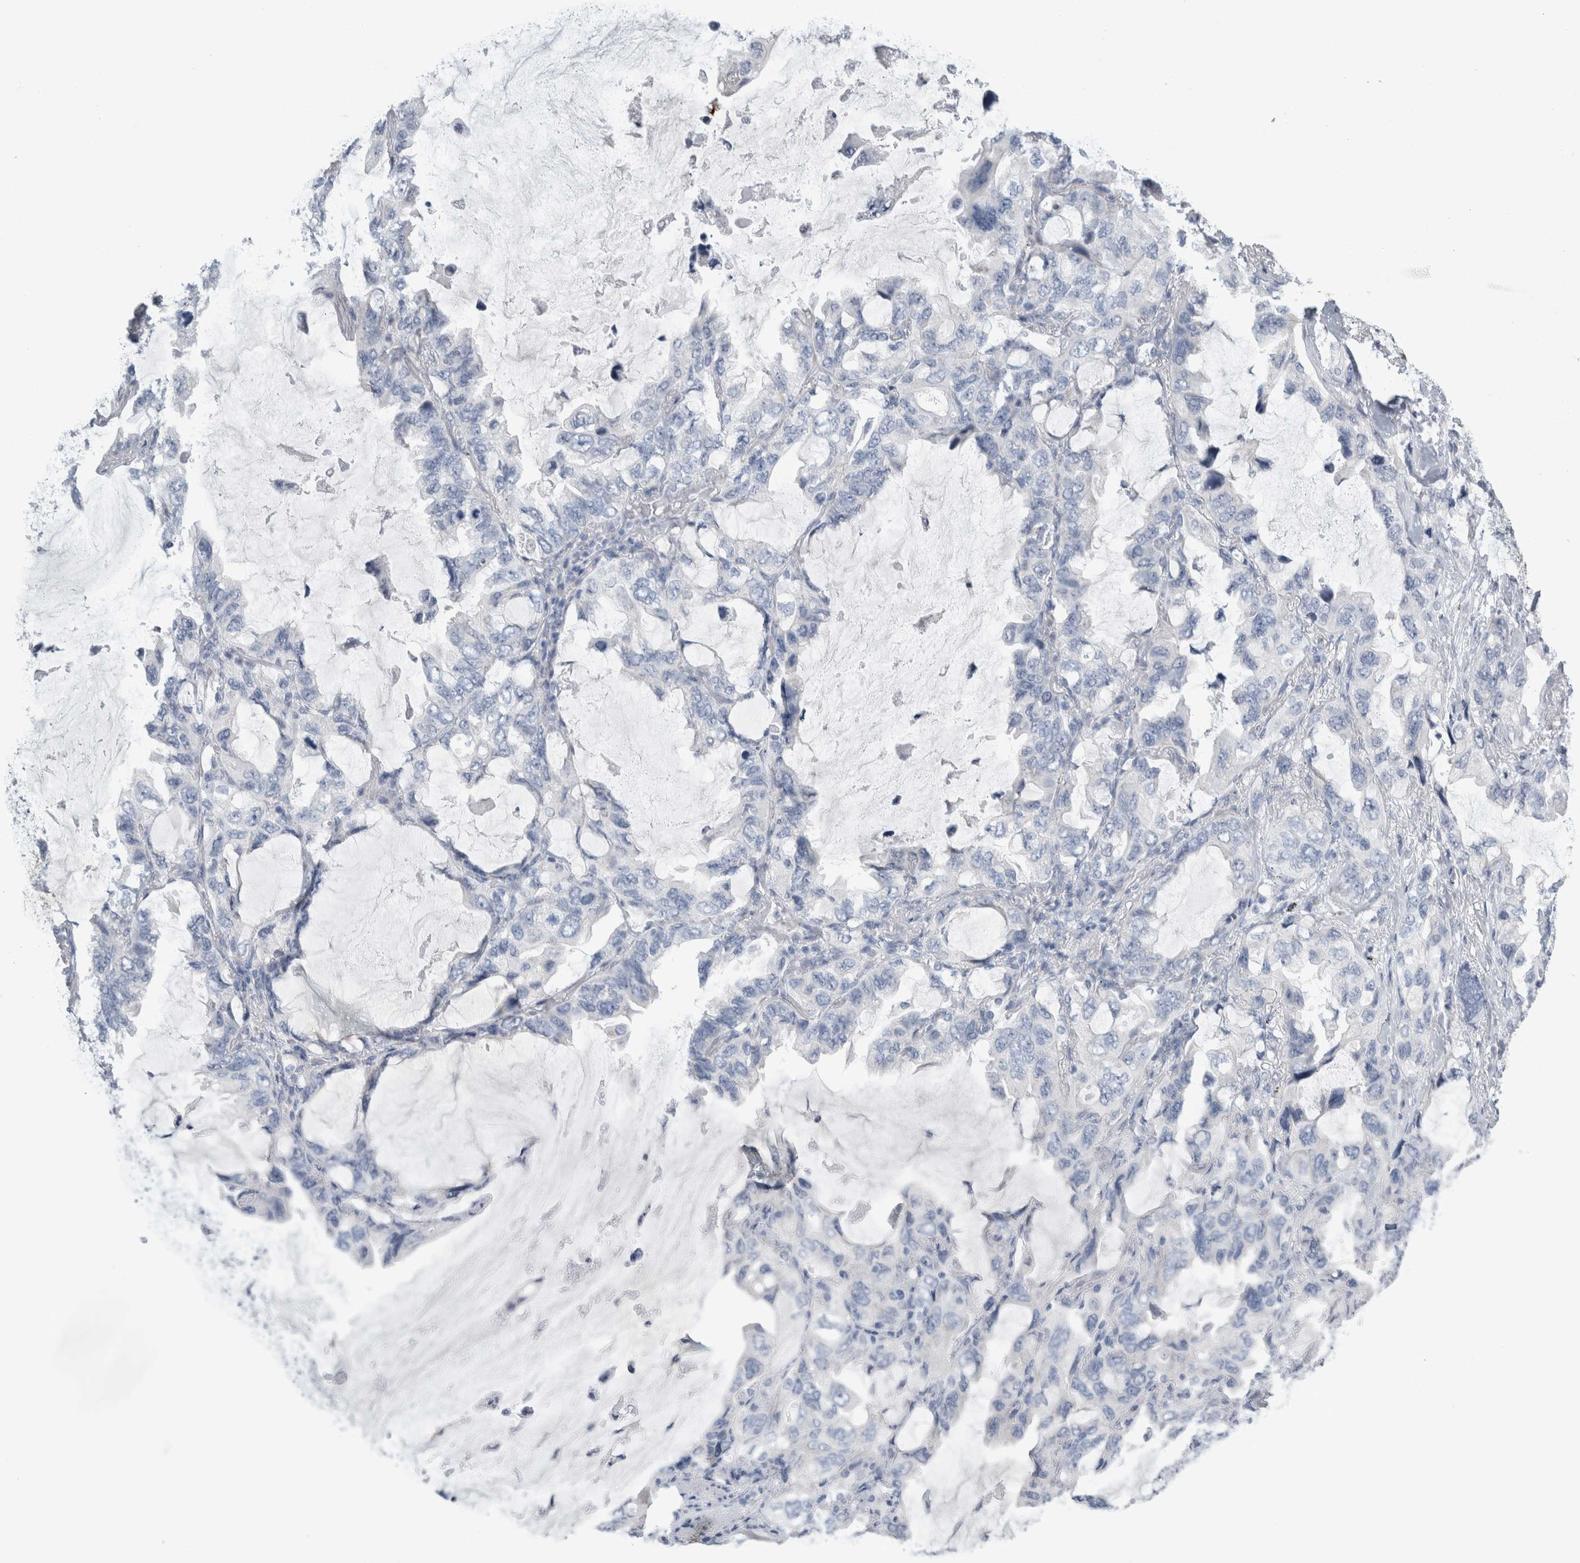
{"staining": {"intensity": "negative", "quantity": "none", "location": "none"}, "tissue": "lung cancer", "cell_type": "Tumor cells", "image_type": "cancer", "snomed": [{"axis": "morphology", "description": "Squamous cell carcinoma, NOS"}, {"axis": "topography", "description": "Lung"}], "caption": "Squamous cell carcinoma (lung) was stained to show a protein in brown. There is no significant expression in tumor cells.", "gene": "NEFM", "patient": {"sex": "female", "age": 73}}